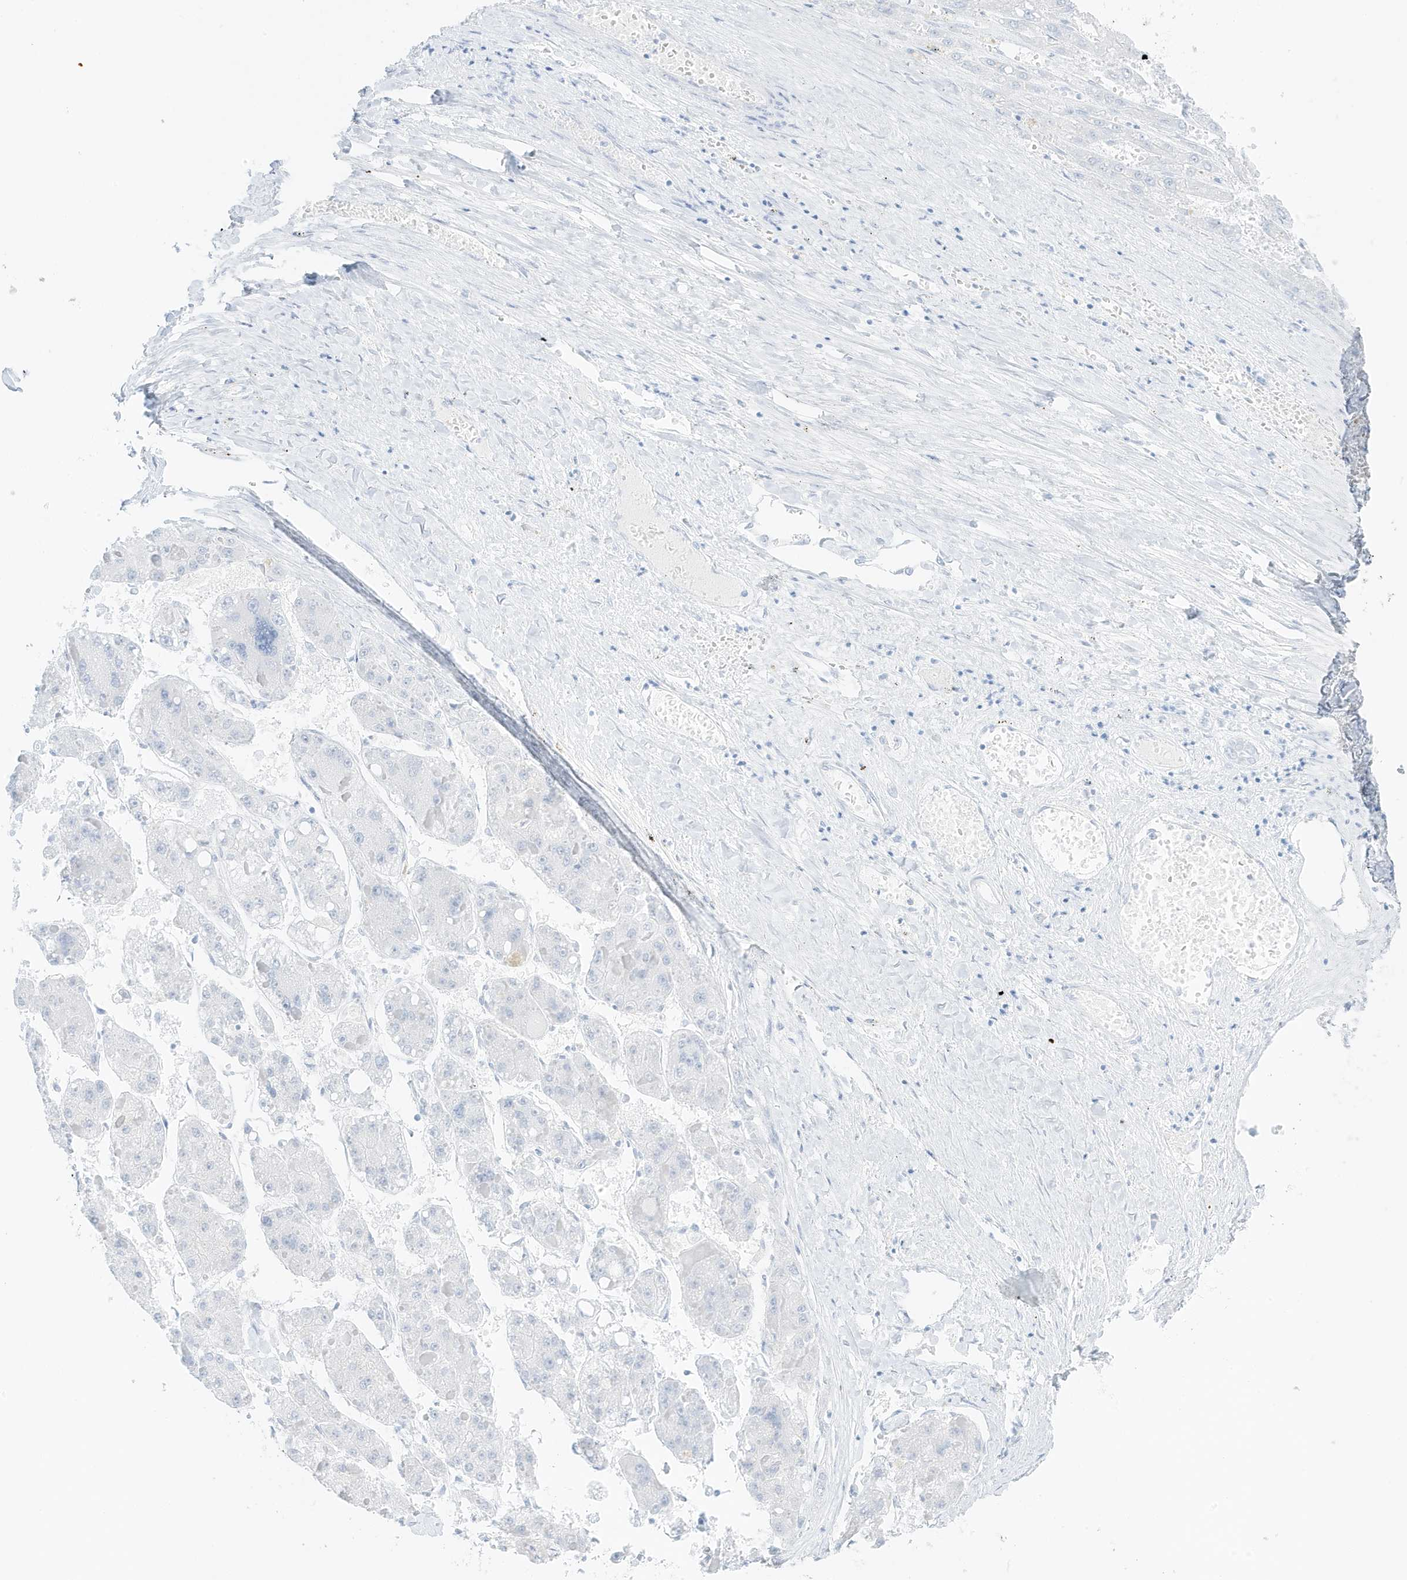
{"staining": {"intensity": "negative", "quantity": "none", "location": "none"}, "tissue": "liver cancer", "cell_type": "Tumor cells", "image_type": "cancer", "snomed": [{"axis": "morphology", "description": "Carcinoma, Hepatocellular, NOS"}, {"axis": "topography", "description": "Liver"}], "caption": "Immunohistochemistry (IHC) of human liver cancer demonstrates no expression in tumor cells. (DAB (3,3'-diaminobenzidine) IHC with hematoxylin counter stain).", "gene": "SLC22A13", "patient": {"sex": "female", "age": 73}}